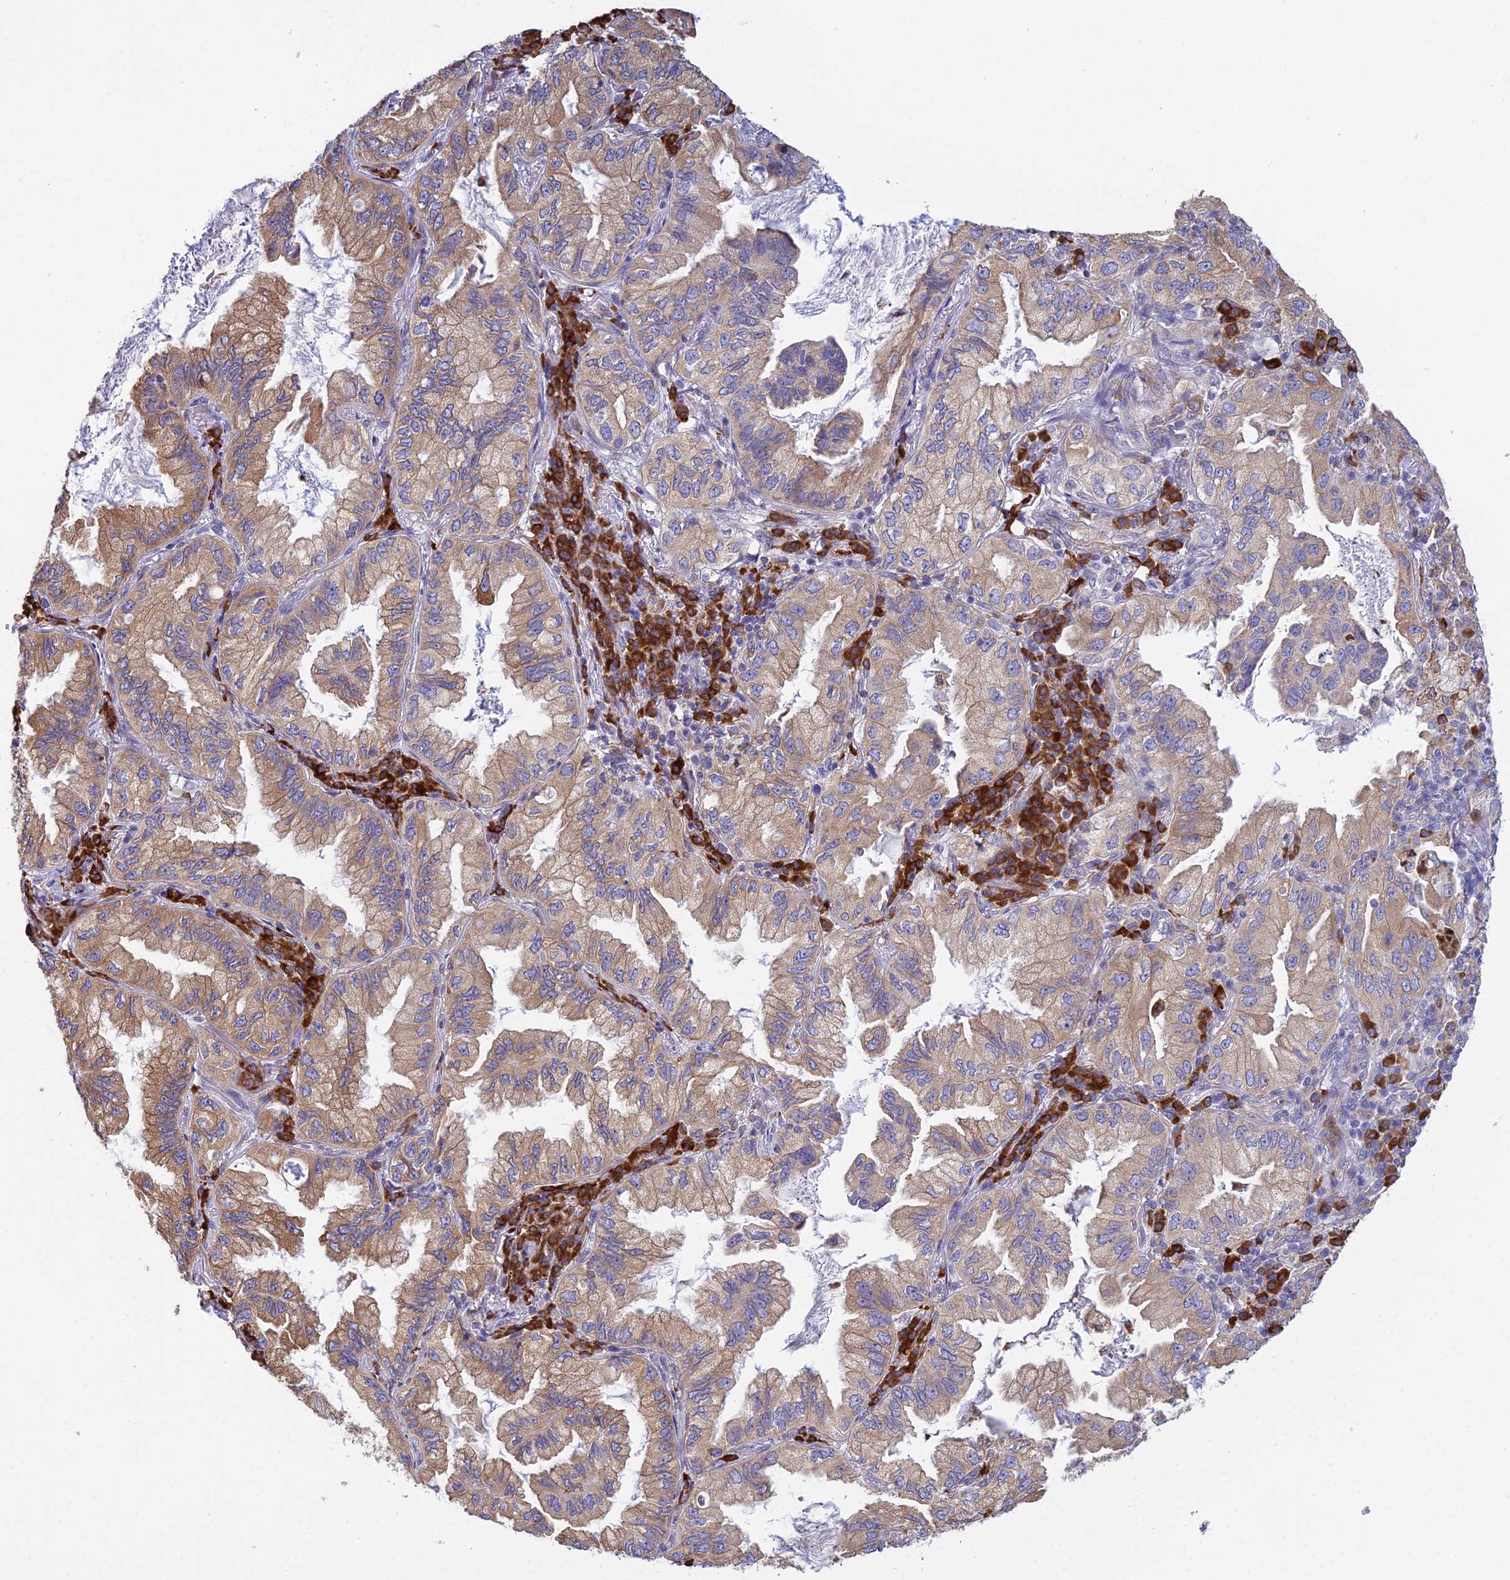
{"staining": {"intensity": "moderate", "quantity": ">75%", "location": "cytoplasmic/membranous"}, "tissue": "lung cancer", "cell_type": "Tumor cells", "image_type": "cancer", "snomed": [{"axis": "morphology", "description": "Adenocarcinoma, NOS"}, {"axis": "topography", "description": "Lung"}], "caption": "Protein expression by IHC exhibits moderate cytoplasmic/membranous expression in approximately >75% of tumor cells in lung cancer.", "gene": "HM13", "patient": {"sex": "female", "age": 69}}